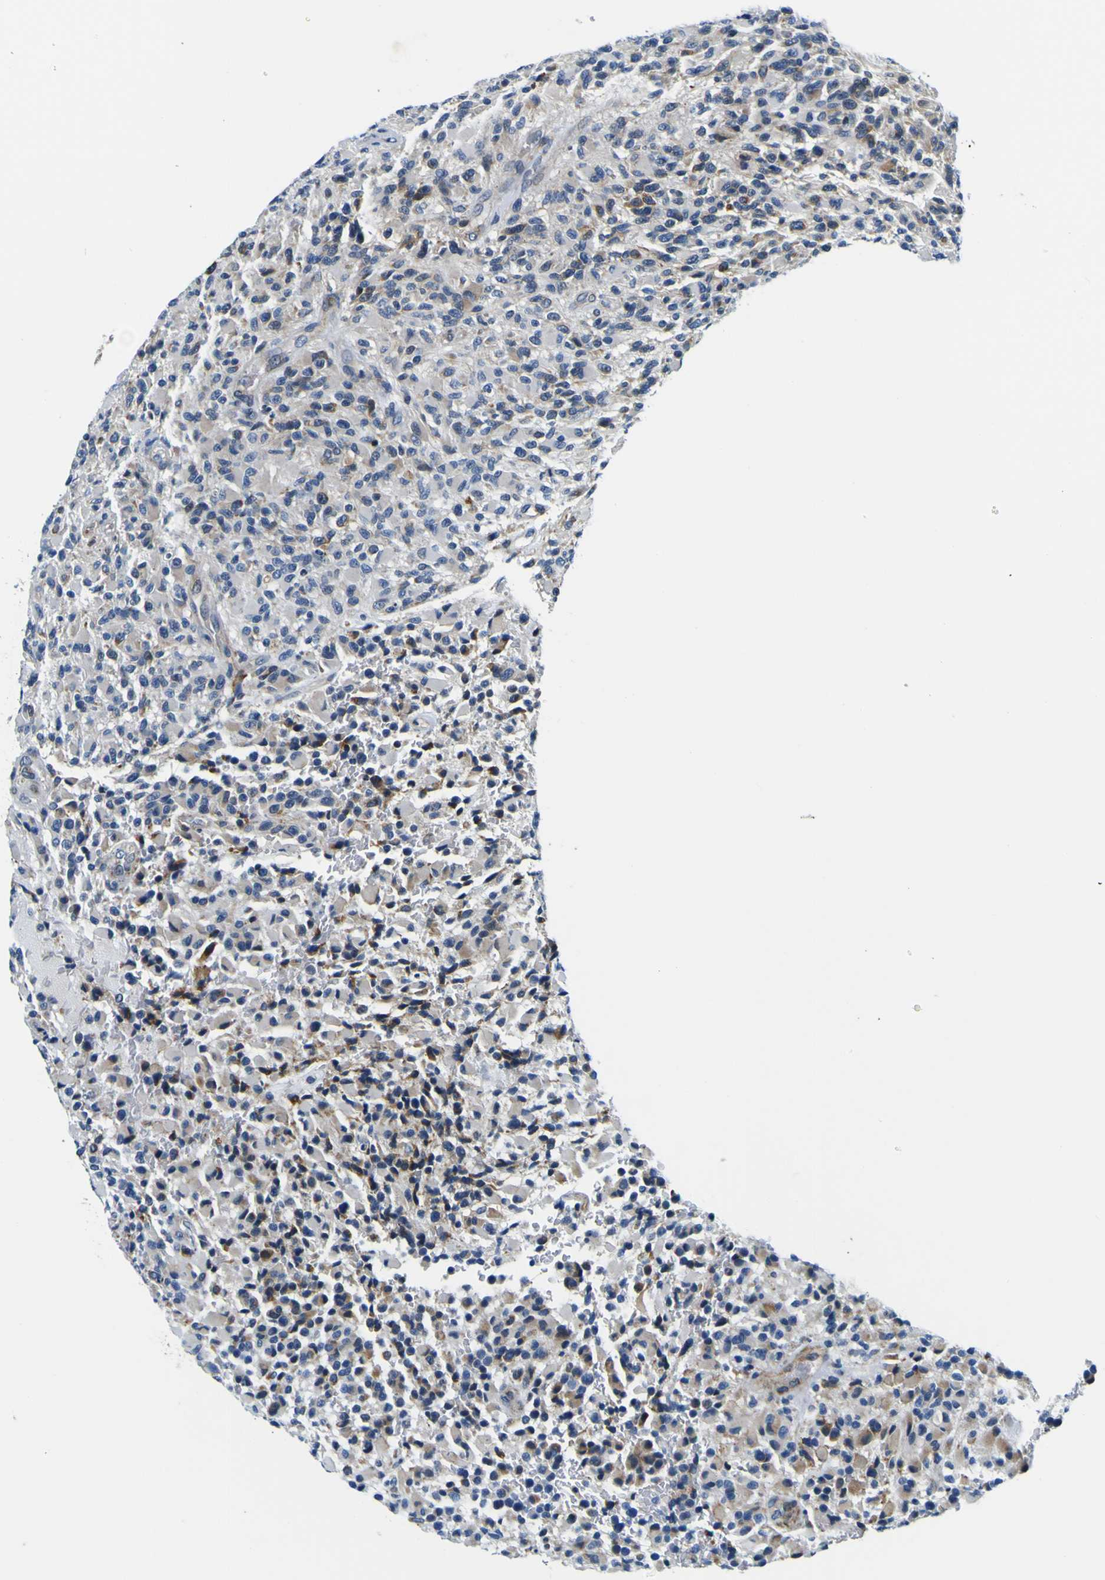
{"staining": {"intensity": "weak", "quantity": "25%-75%", "location": "cytoplasmic/membranous"}, "tissue": "glioma", "cell_type": "Tumor cells", "image_type": "cancer", "snomed": [{"axis": "morphology", "description": "Glioma, malignant, High grade"}, {"axis": "topography", "description": "Brain"}], "caption": "High-grade glioma (malignant) stained for a protein (brown) shows weak cytoplasmic/membranous positive staining in approximately 25%-75% of tumor cells.", "gene": "NLRP3", "patient": {"sex": "male", "age": 71}}